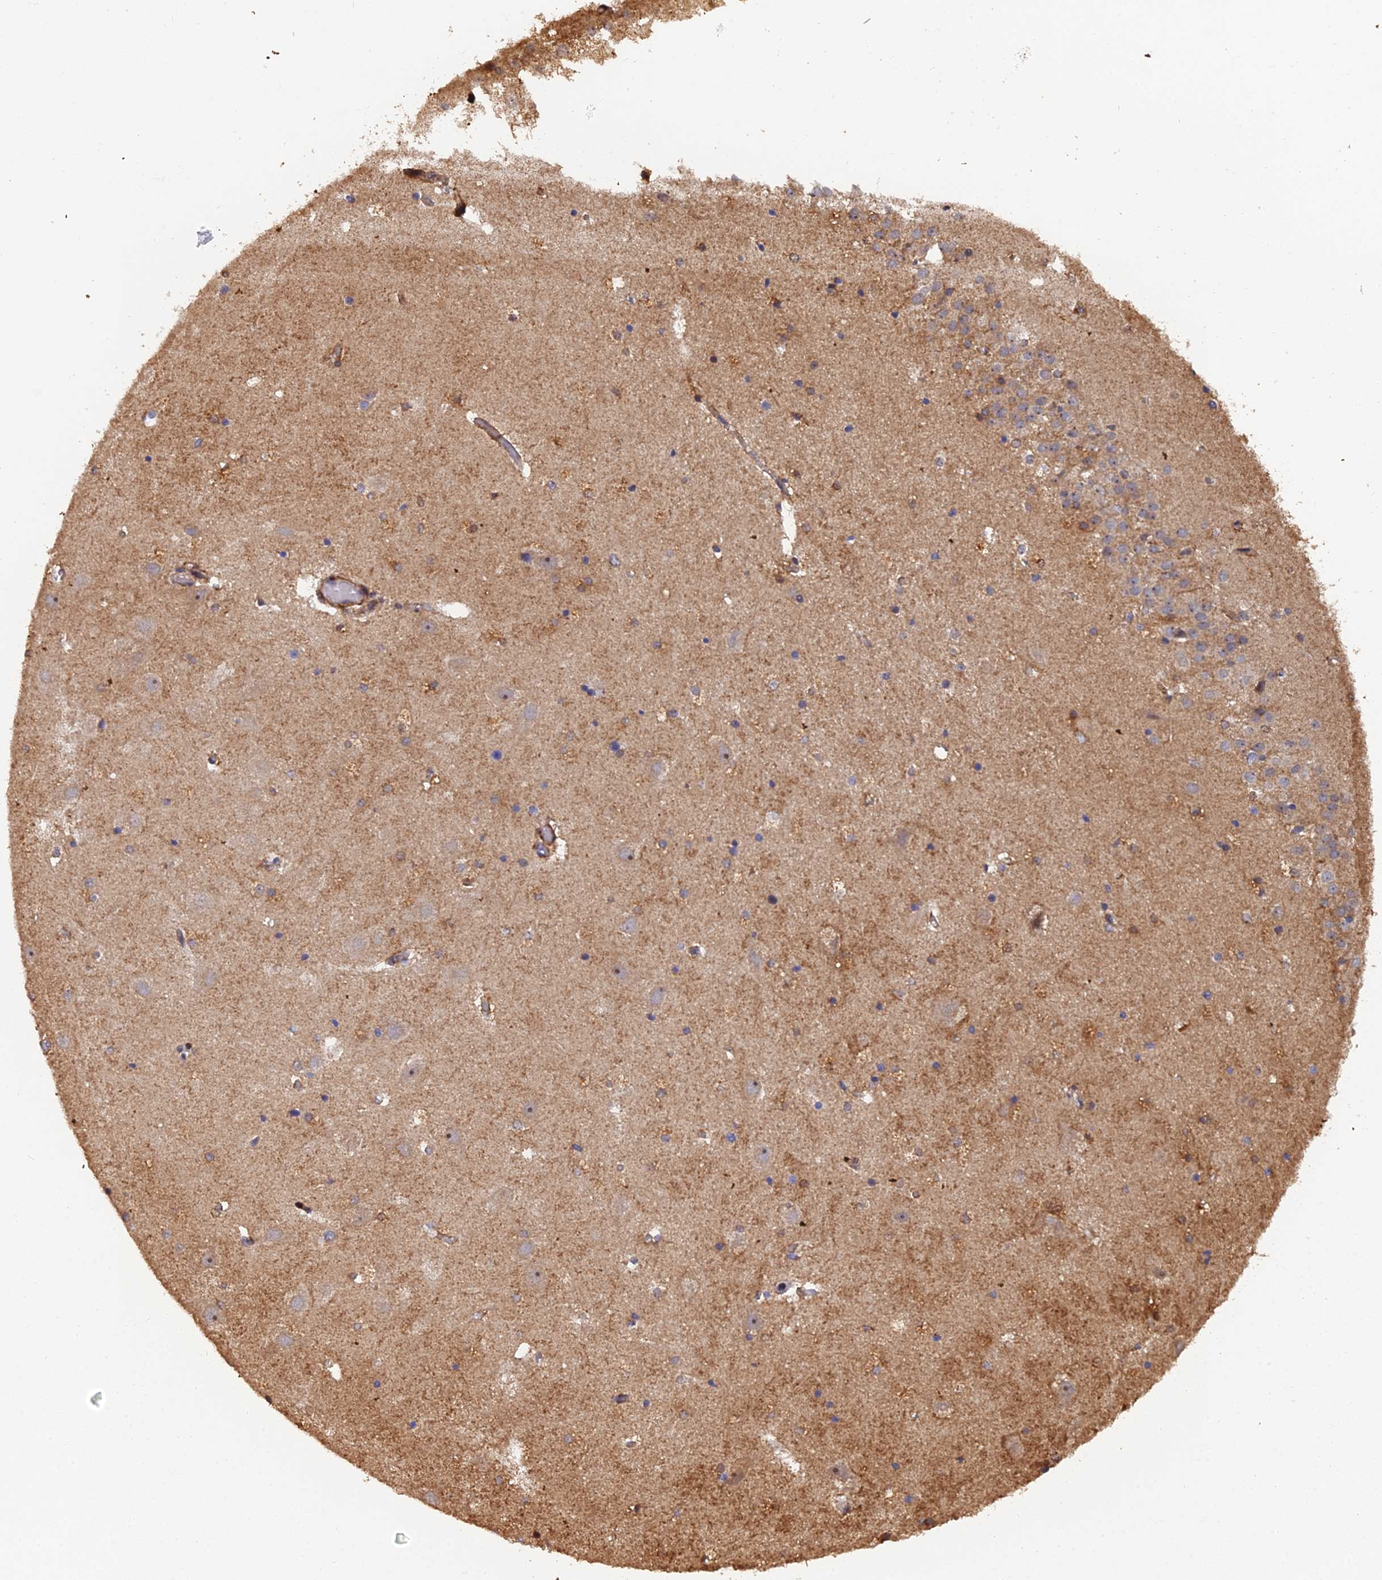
{"staining": {"intensity": "negative", "quantity": "none", "location": "none"}, "tissue": "hippocampus", "cell_type": "Glial cells", "image_type": "normal", "snomed": [{"axis": "morphology", "description": "Normal tissue, NOS"}, {"axis": "topography", "description": "Hippocampus"}], "caption": "Immunohistochemistry of benign hippocampus reveals no staining in glial cells. Brightfield microscopy of IHC stained with DAB (brown) and hematoxylin (blue), captured at high magnification.", "gene": "RAB28", "patient": {"sex": "female", "age": 52}}